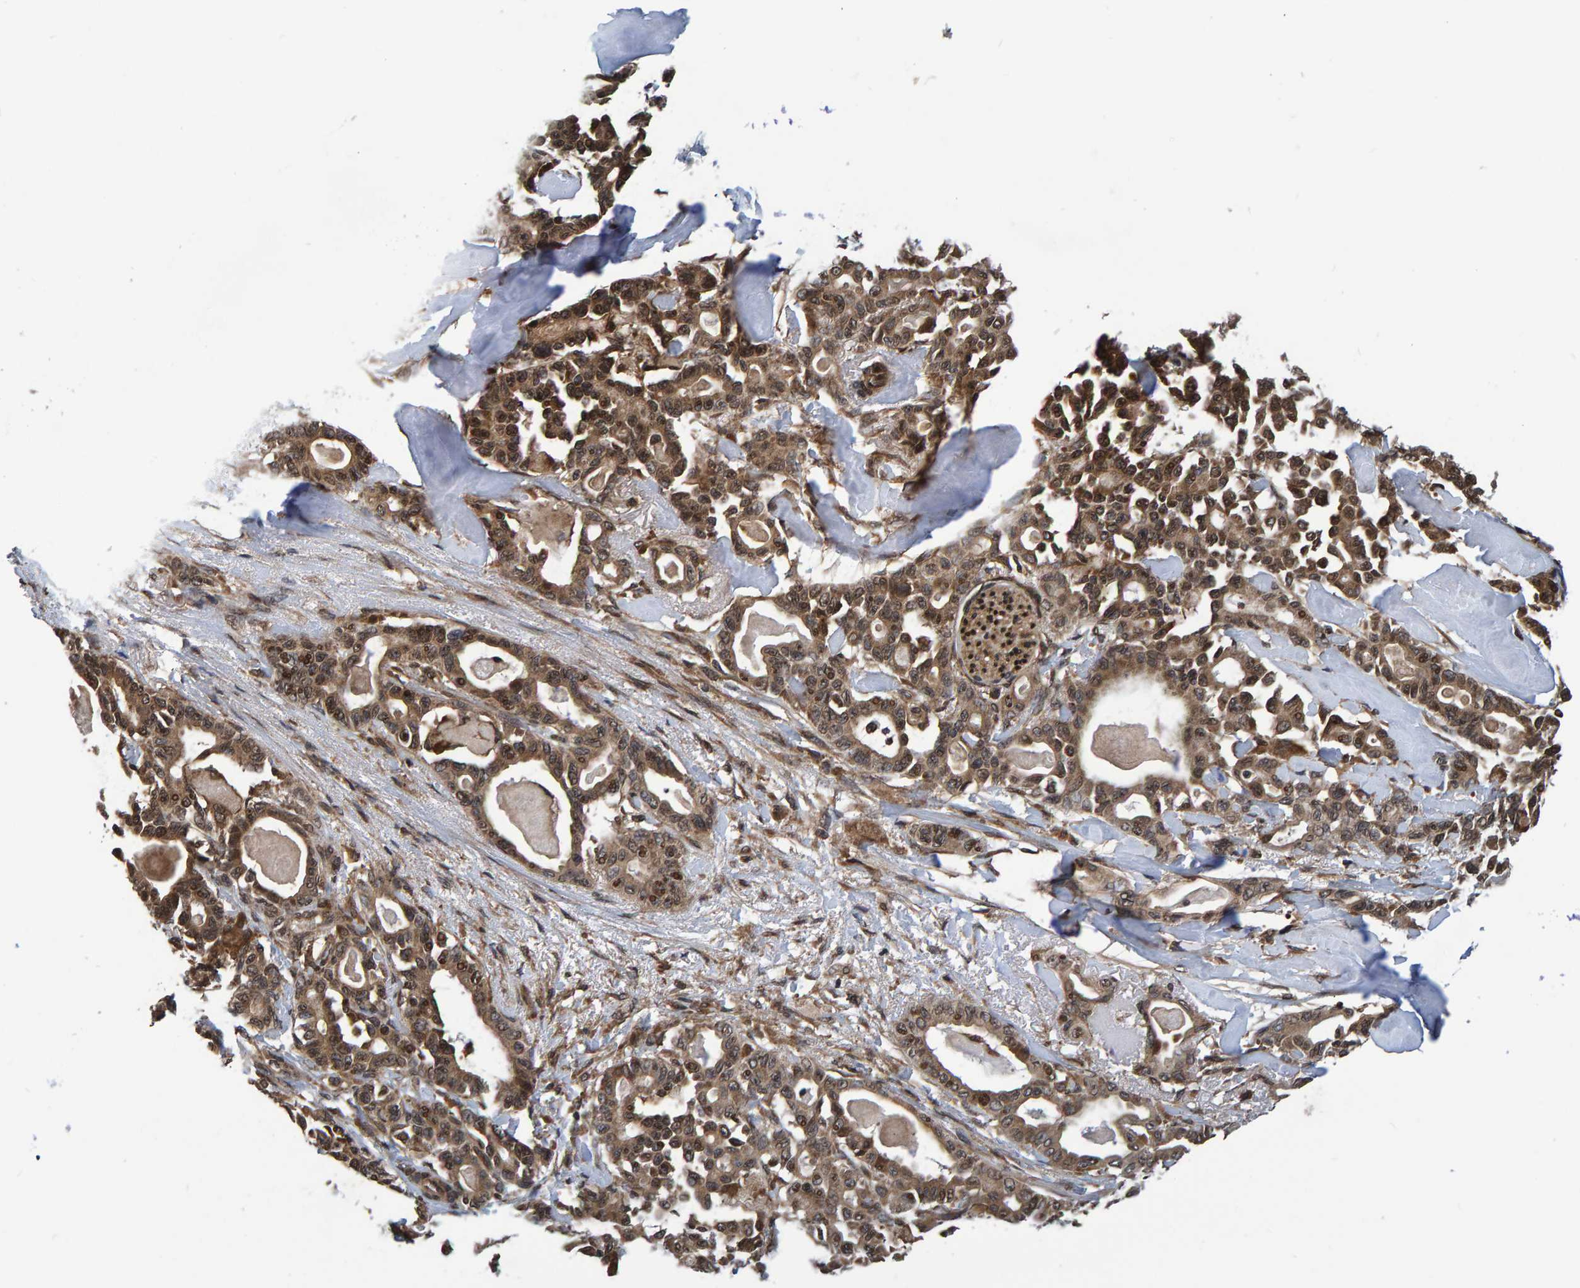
{"staining": {"intensity": "moderate", "quantity": ">75%", "location": "cytoplasmic/membranous,nuclear"}, "tissue": "pancreatic cancer", "cell_type": "Tumor cells", "image_type": "cancer", "snomed": [{"axis": "morphology", "description": "Adenocarcinoma, NOS"}, {"axis": "topography", "description": "Pancreas"}], "caption": "Moderate cytoplasmic/membranous and nuclear protein staining is present in approximately >75% of tumor cells in pancreatic cancer (adenocarcinoma). The staining was performed using DAB, with brown indicating positive protein expression. Nuclei are stained blue with hematoxylin.", "gene": "GAB2", "patient": {"sex": "male", "age": 63}}